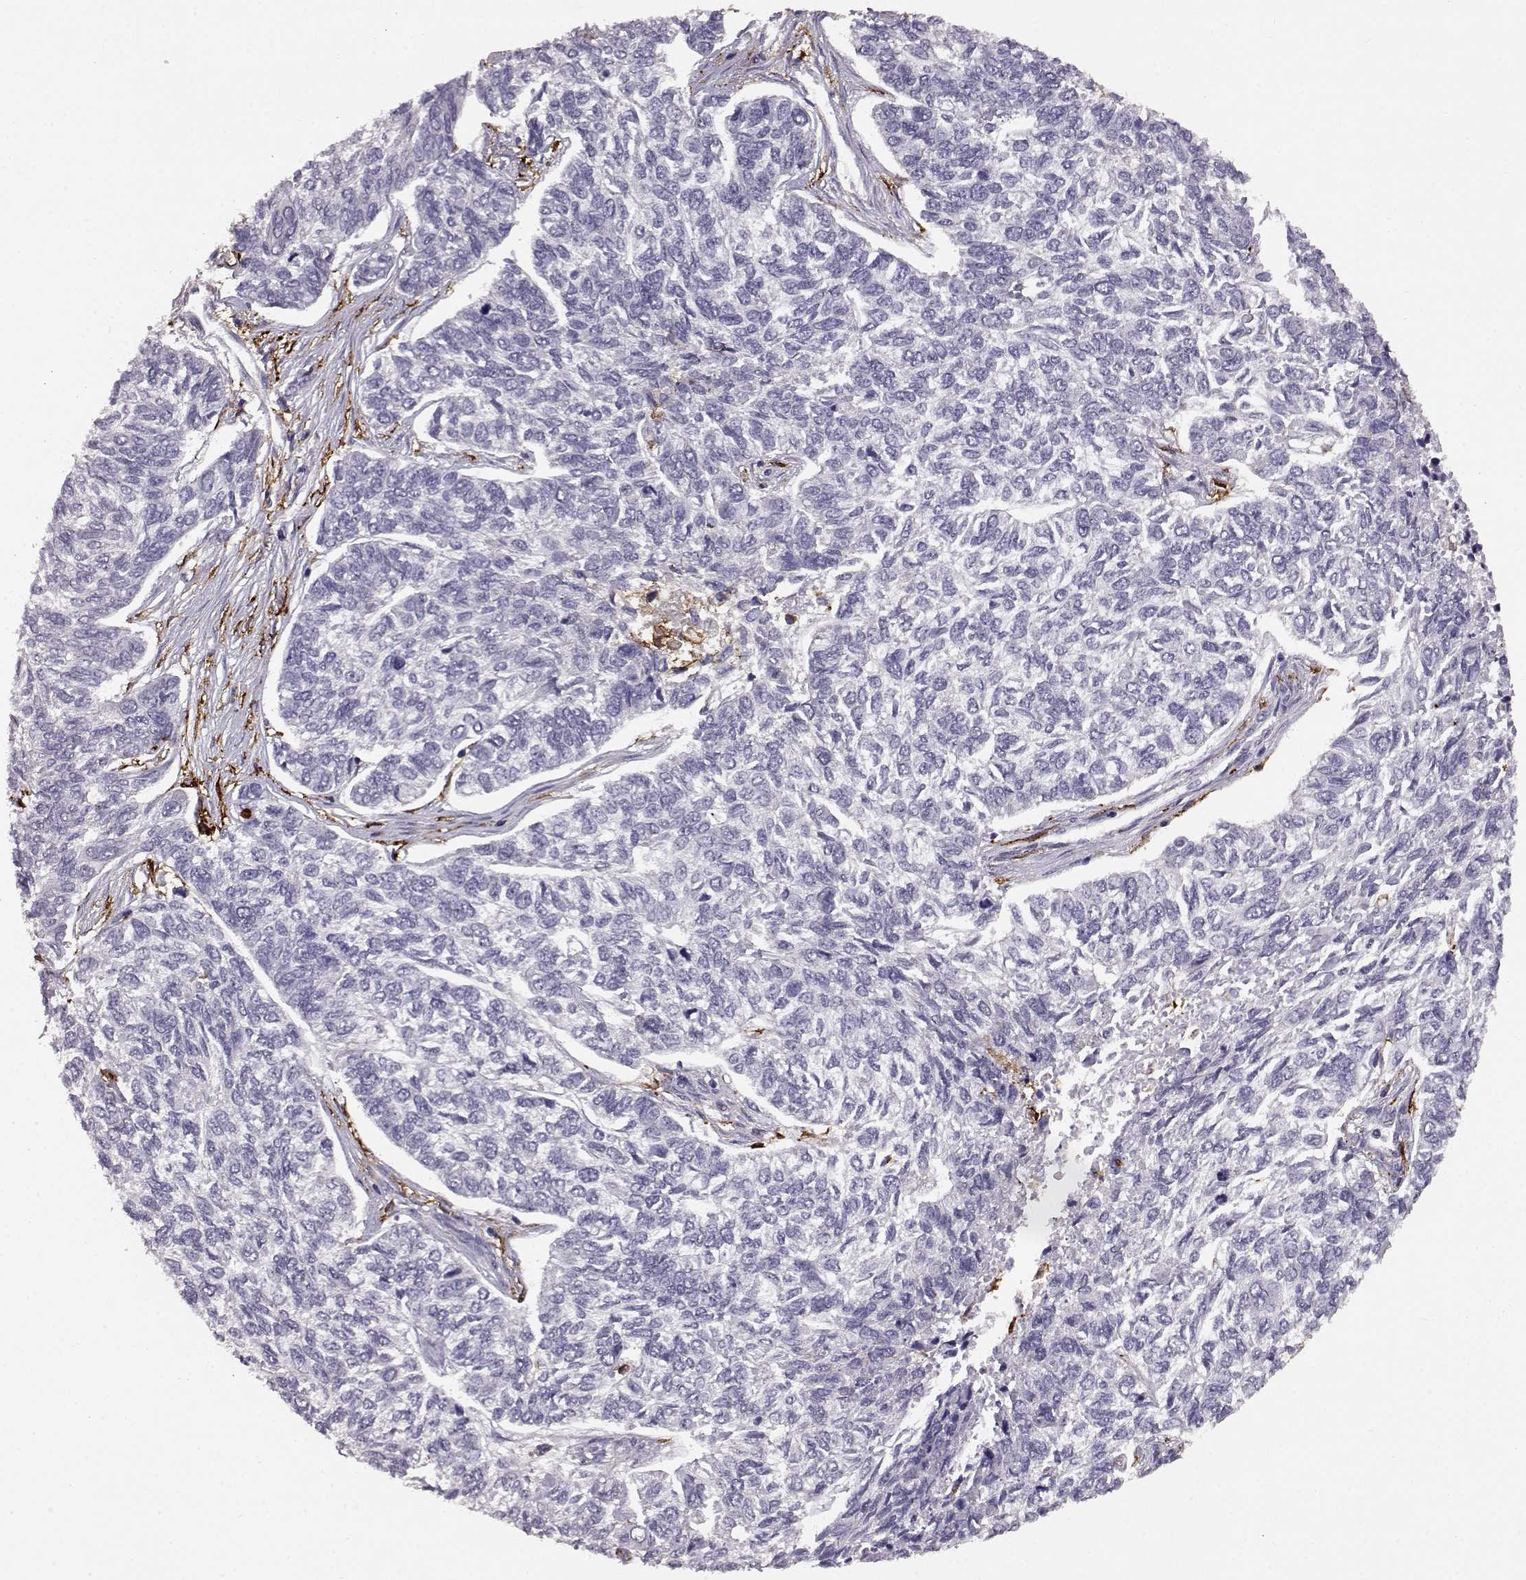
{"staining": {"intensity": "negative", "quantity": "none", "location": "none"}, "tissue": "skin cancer", "cell_type": "Tumor cells", "image_type": "cancer", "snomed": [{"axis": "morphology", "description": "Basal cell carcinoma"}, {"axis": "topography", "description": "Skin"}], "caption": "Skin basal cell carcinoma was stained to show a protein in brown. There is no significant positivity in tumor cells.", "gene": "CCNF", "patient": {"sex": "female", "age": 65}}